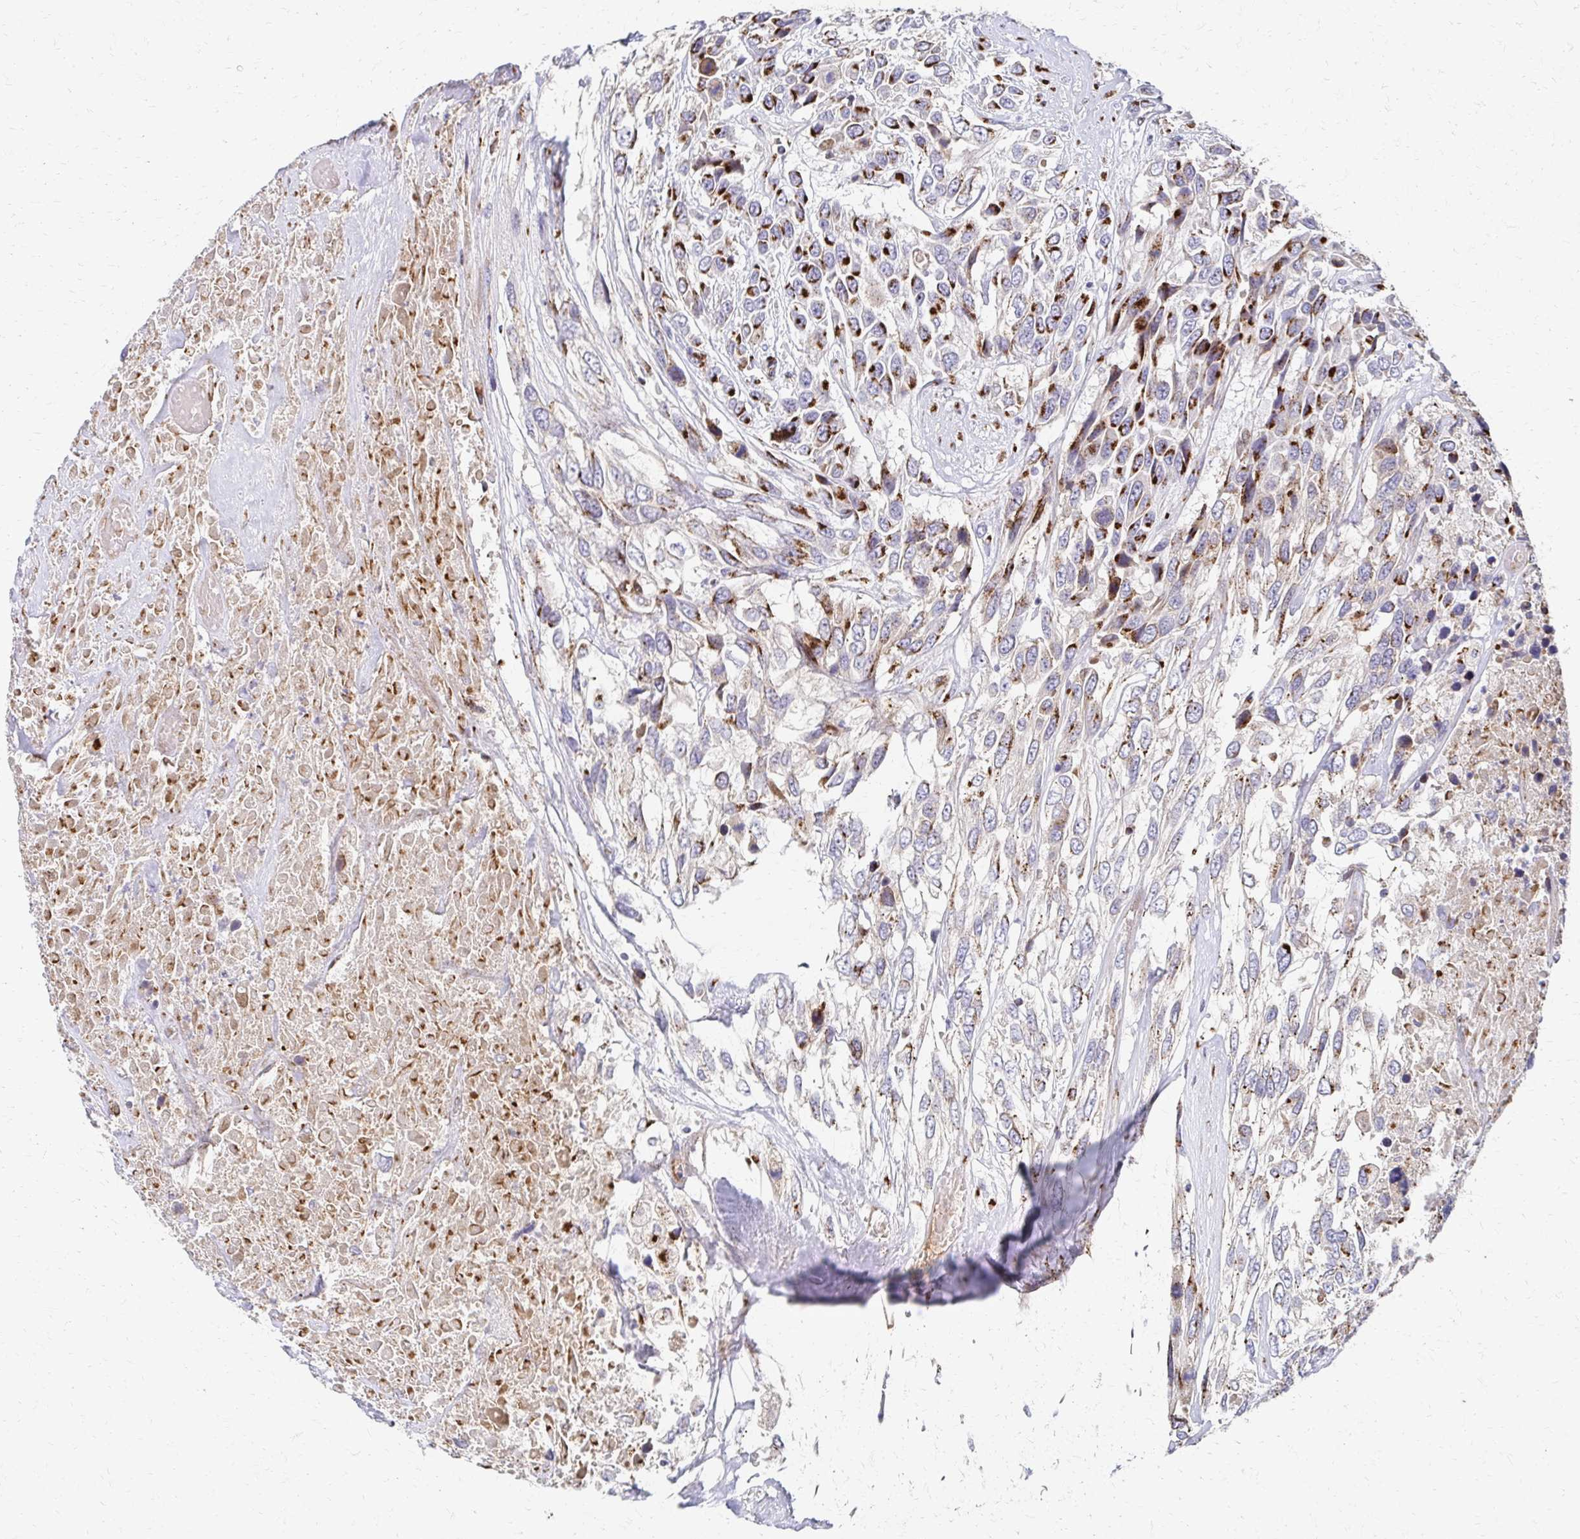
{"staining": {"intensity": "strong", "quantity": "25%-75%", "location": "cytoplasmic/membranous"}, "tissue": "urothelial cancer", "cell_type": "Tumor cells", "image_type": "cancer", "snomed": [{"axis": "morphology", "description": "Urothelial carcinoma, High grade"}, {"axis": "topography", "description": "Urinary bladder"}], "caption": "Strong cytoplasmic/membranous protein expression is present in about 25%-75% of tumor cells in urothelial cancer. Using DAB (brown) and hematoxylin (blue) stains, captured at high magnification using brightfield microscopy.", "gene": "TM9SF1", "patient": {"sex": "female", "age": 70}}